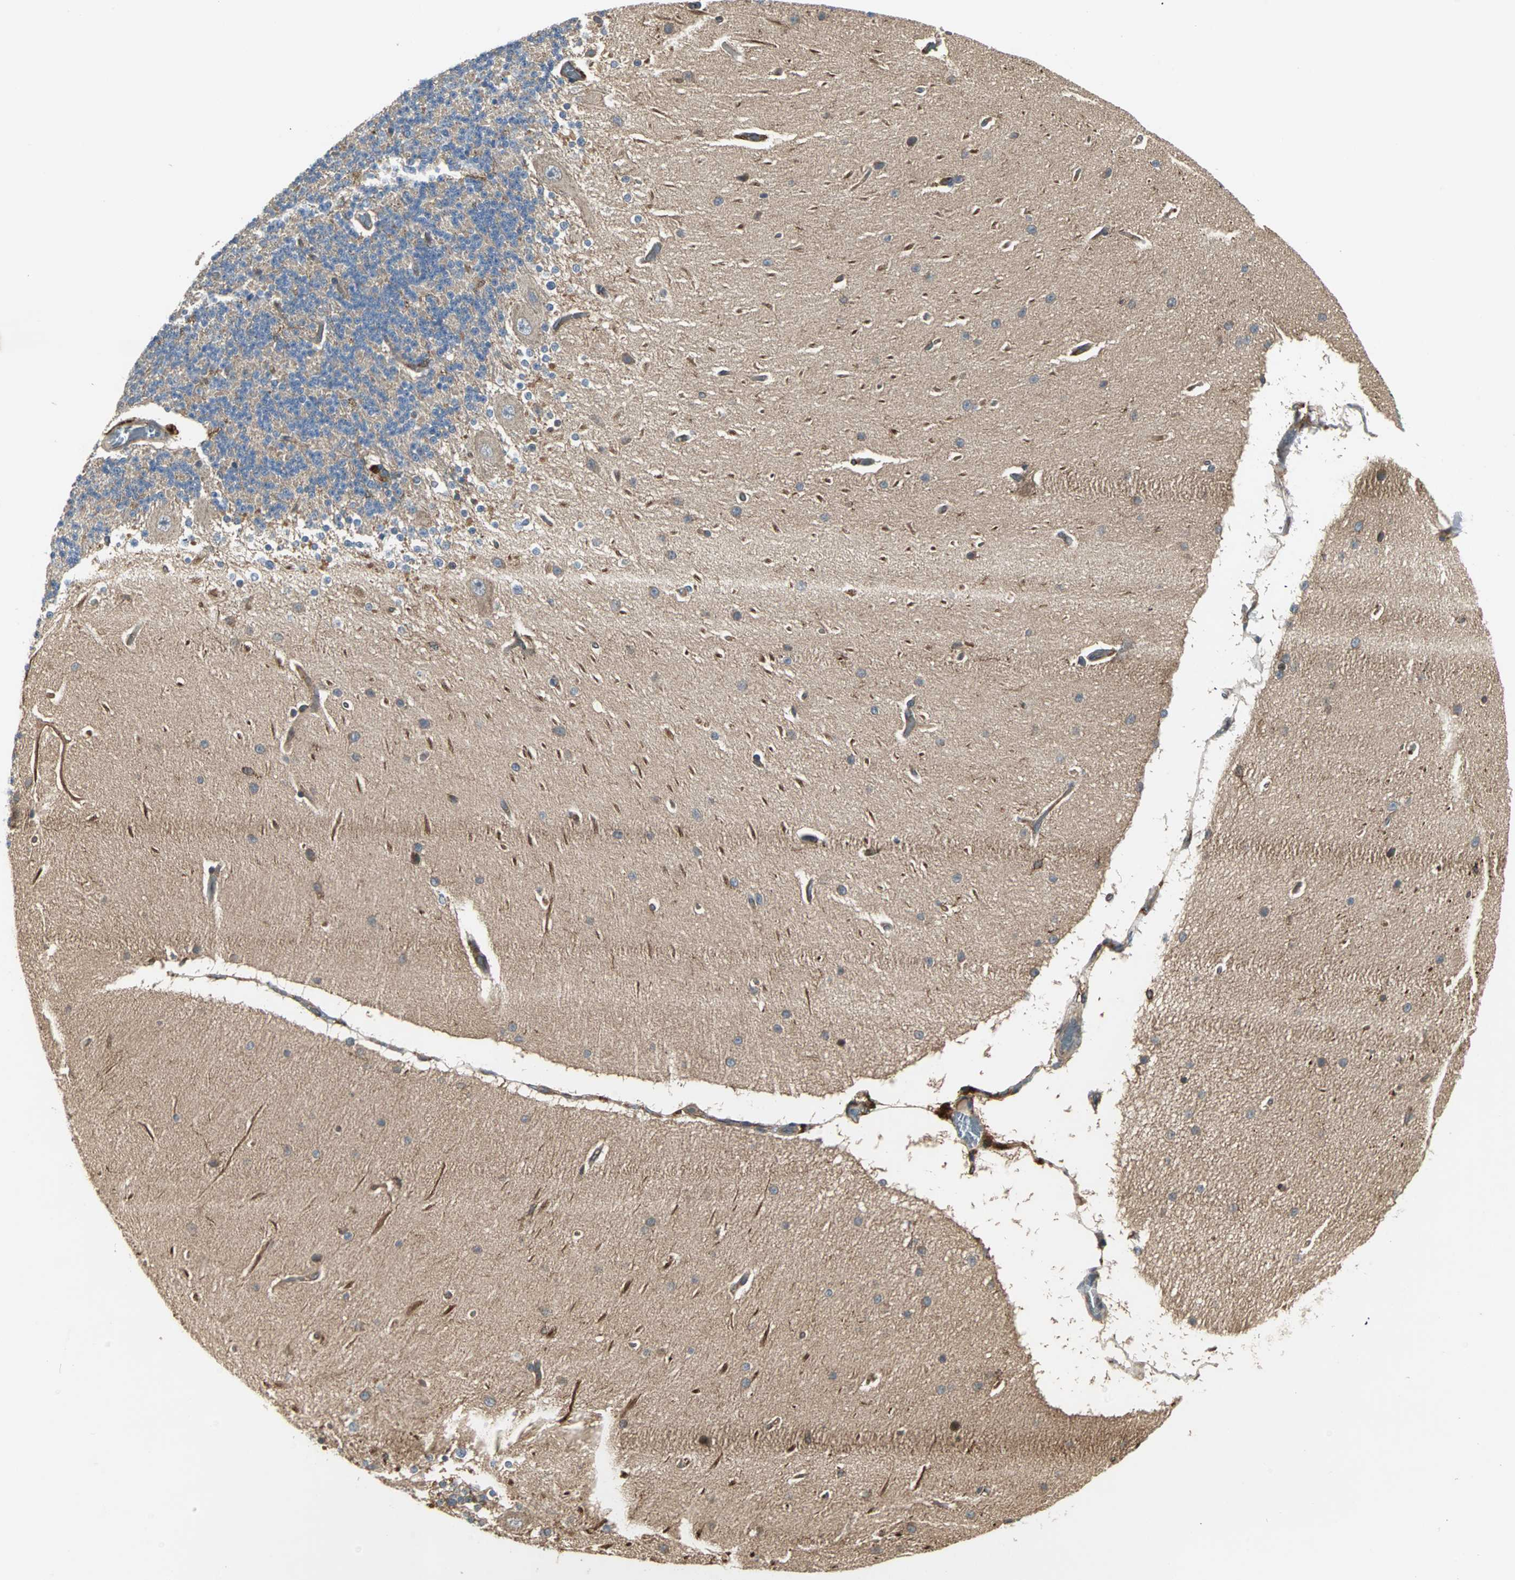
{"staining": {"intensity": "moderate", "quantity": "25%-75%", "location": "cytoplasmic/membranous"}, "tissue": "cerebellum", "cell_type": "Cells in granular layer", "image_type": "normal", "snomed": [{"axis": "morphology", "description": "Normal tissue, NOS"}, {"axis": "topography", "description": "Cerebellum"}], "caption": "Cerebellum was stained to show a protein in brown. There is medium levels of moderate cytoplasmic/membranous staining in about 25%-75% of cells in granular layer. (brown staining indicates protein expression, while blue staining denotes nuclei).", "gene": "GNAI2", "patient": {"sex": "female", "age": 54}}